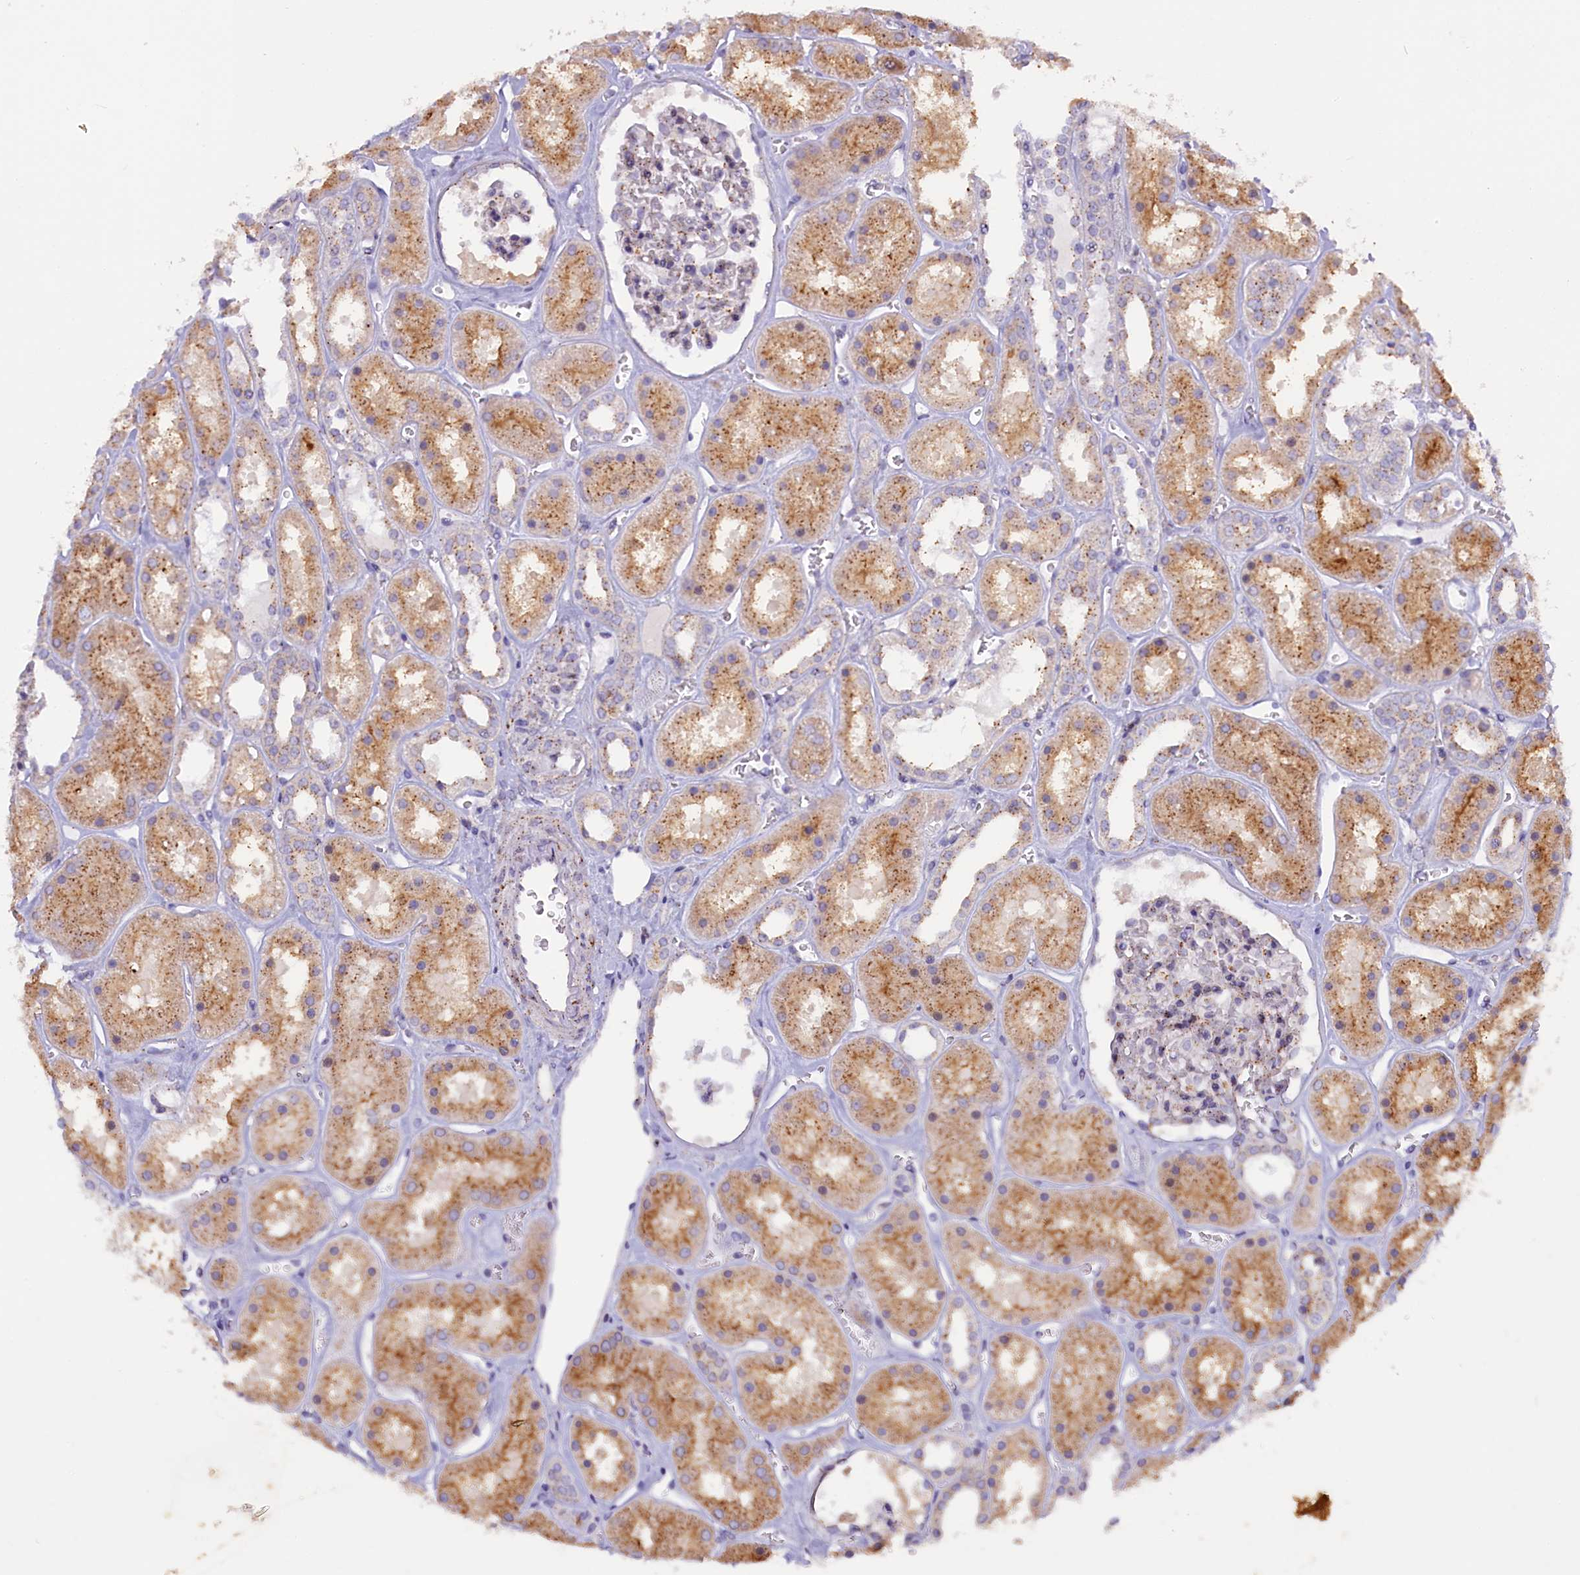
{"staining": {"intensity": "weak", "quantity": "<25%", "location": "cytoplasmic/membranous"}, "tissue": "kidney", "cell_type": "Cells in glomeruli", "image_type": "normal", "snomed": [{"axis": "morphology", "description": "Normal tissue, NOS"}, {"axis": "topography", "description": "Kidney"}], "caption": "The image reveals no staining of cells in glomeruli in normal kidney. (DAB (3,3'-diaminobenzidine) IHC with hematoxylin counter stain).", "gene": "HYKK", "patient": {"sex": "female", "age": 41}}